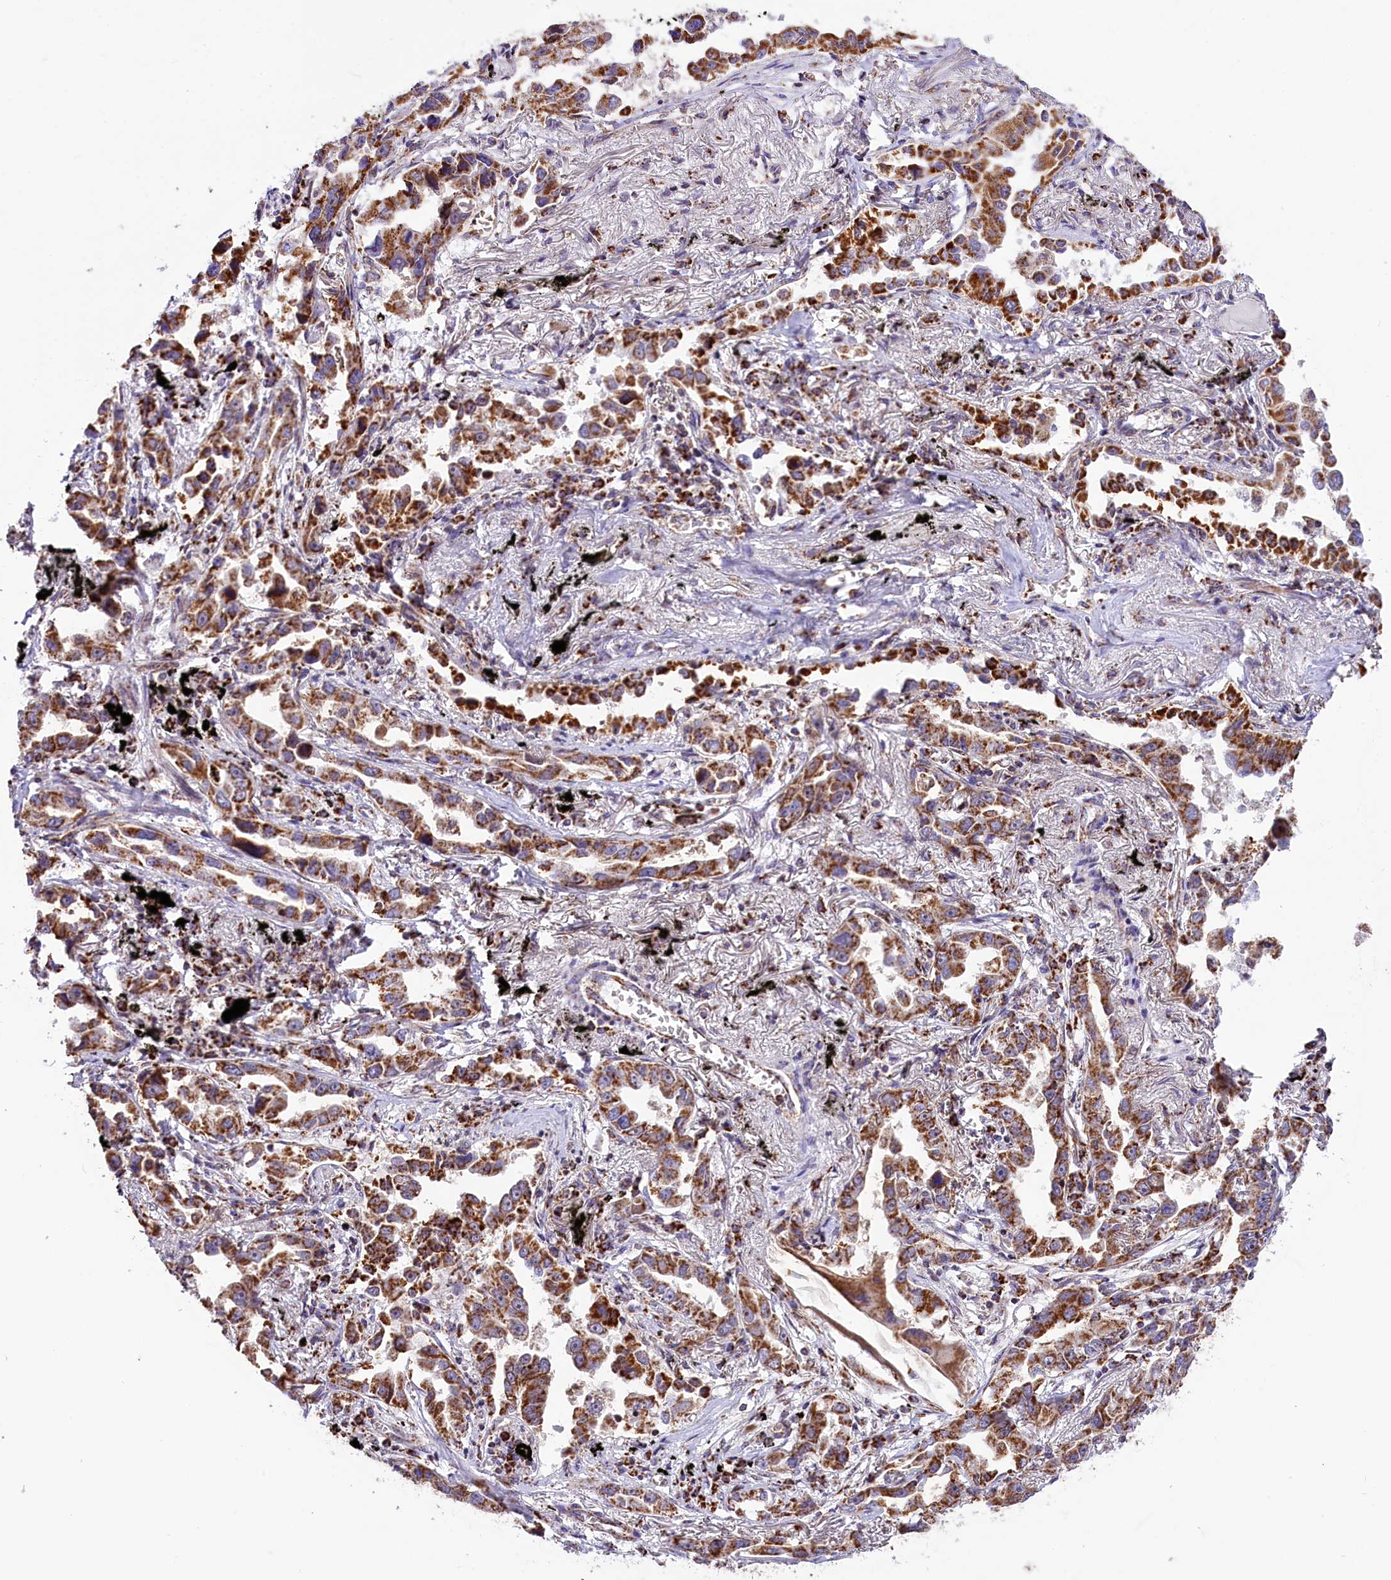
{"staining": {"intensity": "moderate", "quantity": ">75%", "location": "cytoplasmic/membranous"}, "tissue": "lung cancer", "cell_type": "Tumor cells", "image_type": "cancer", "snomed": [{"axis": "morphology", "description": "Adenocarcinoma, NOS"}, {"axis": "topography", "description": "Lung"}], "caption": "Lung cancer (adenocarcinoma) was stained to show a protein in brown. There is medium levels of moderate cytoplasmic/membranous expression in approximately >75% of tumor cells. The protein of interest is shown in brown color, while the nuclei are stained blue.", "gene": "NDUFA8", "patient": {"sex": "male", "age": 67}}